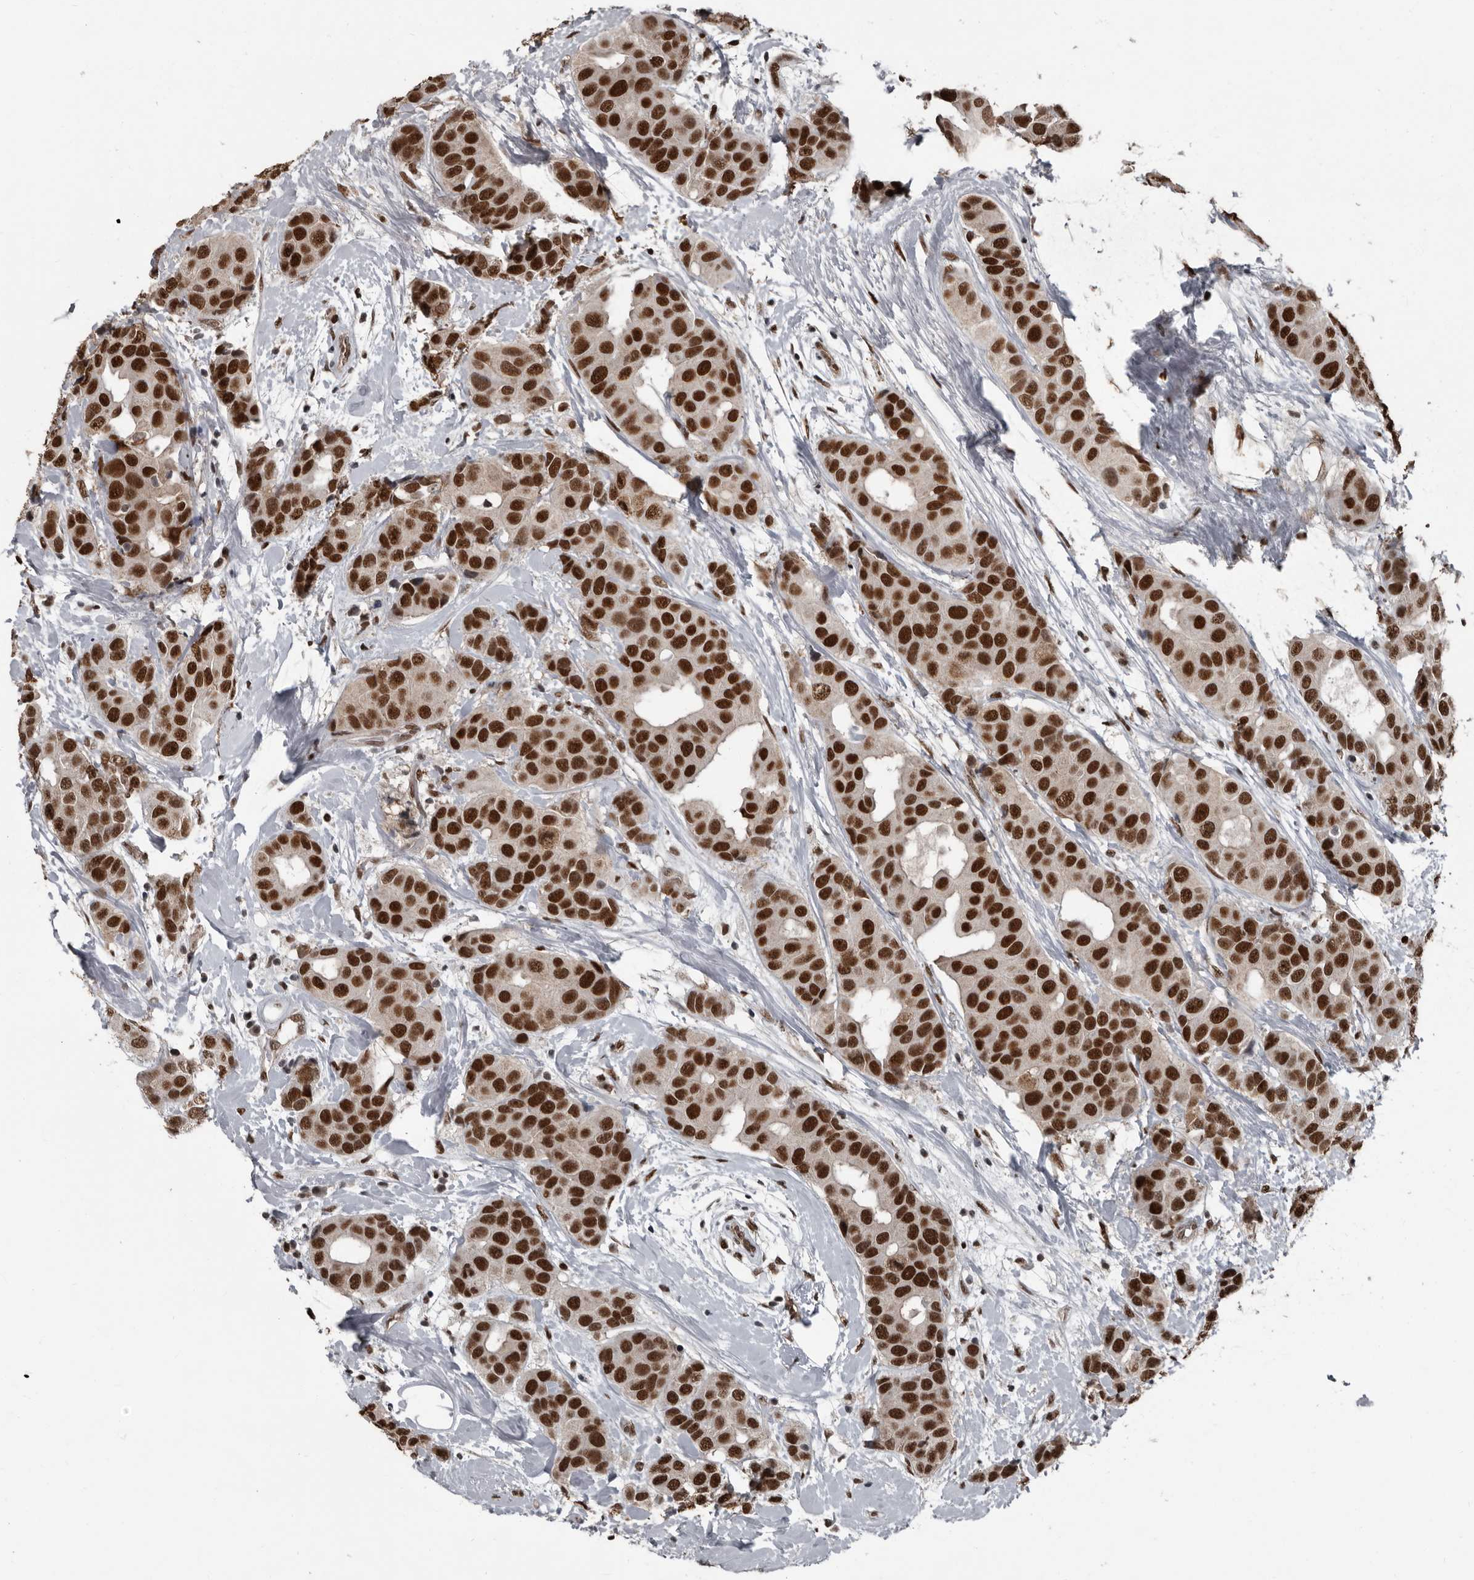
{"staining": {"intensity": "strong", "quantity": ">75%", "location": "nuclear"}, "tissue": "breast cancer", "cell_type": "Tumor cells", "image_type": "cancer", "snomed": [{"axis": "morphology", "description": "Normal tissue, NOS"}, {"axis": "morphology", "description": "Duct carcinoma"}, {"axis": "topography", "description": "Breast"}], "caption": "An image showing strong nuclear positivity in about >75% of tumor cells in breast infiltrating ductal carcinoma, as visualized by brown immunohistochemical staining.", "gene": "CHD1L", "patient": {"sex": "female", "age": 39}}